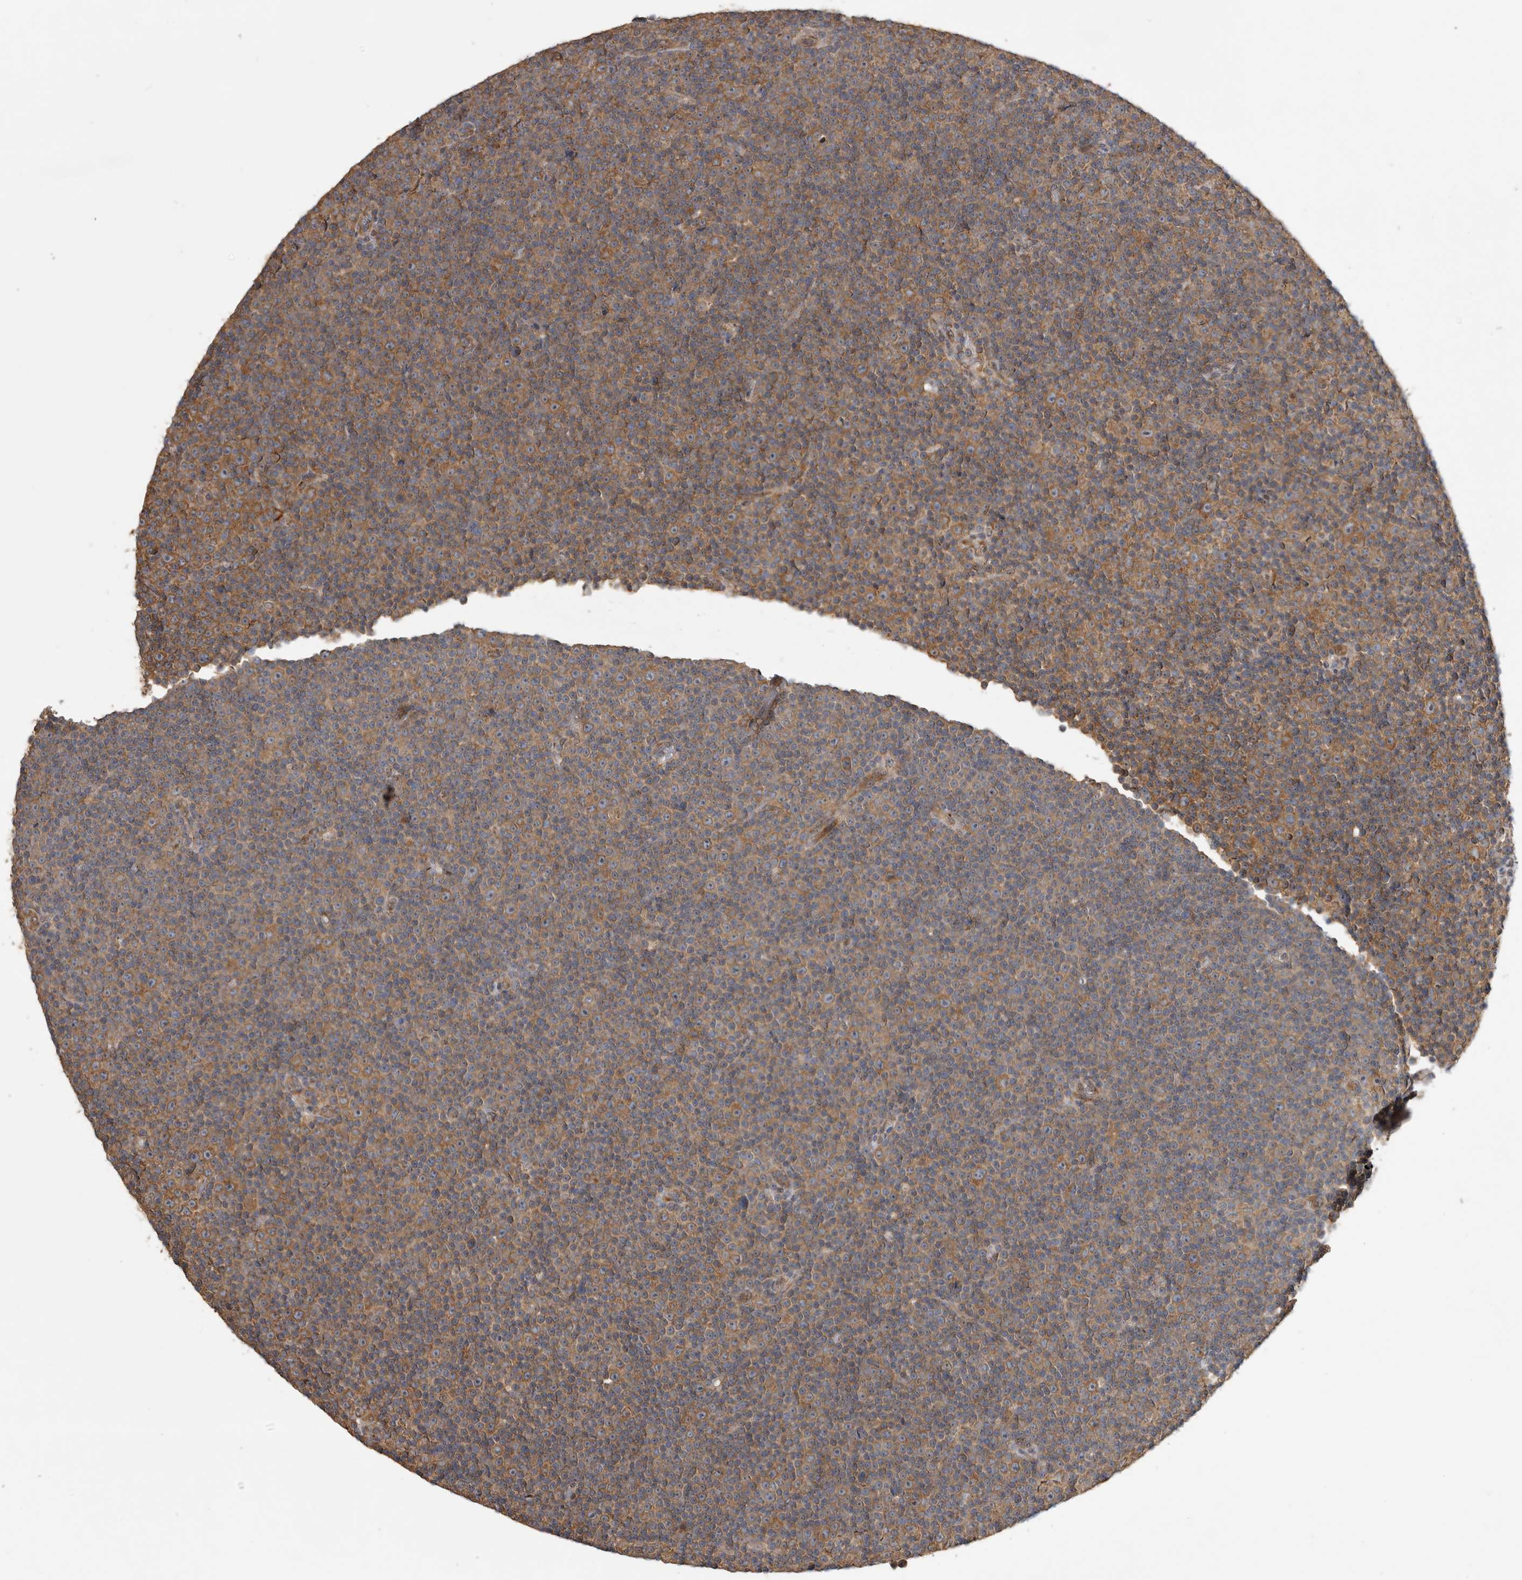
{"staining": {"intensity": "moderate", "quantity": ">75%", "location": "cytoplasmic/membranous"}, "tissue": "lymphoma", "cell_type": "Tumor cells", "image_type": "cancer", "snomed": [{"axis": "morphology", "description": "Malignant lymphoma, non-Hodgkin's type, Low grade"}, {"axis": "topography", "description": "Lymph node"}], "caption": "Protein expression analysis of human lymphoma reveals moderate cytoplasmic/membranous positivity in about >75% of tumor cells.", "gene": "ATXN2", "patient": {"sex": "female", "age": 67}}